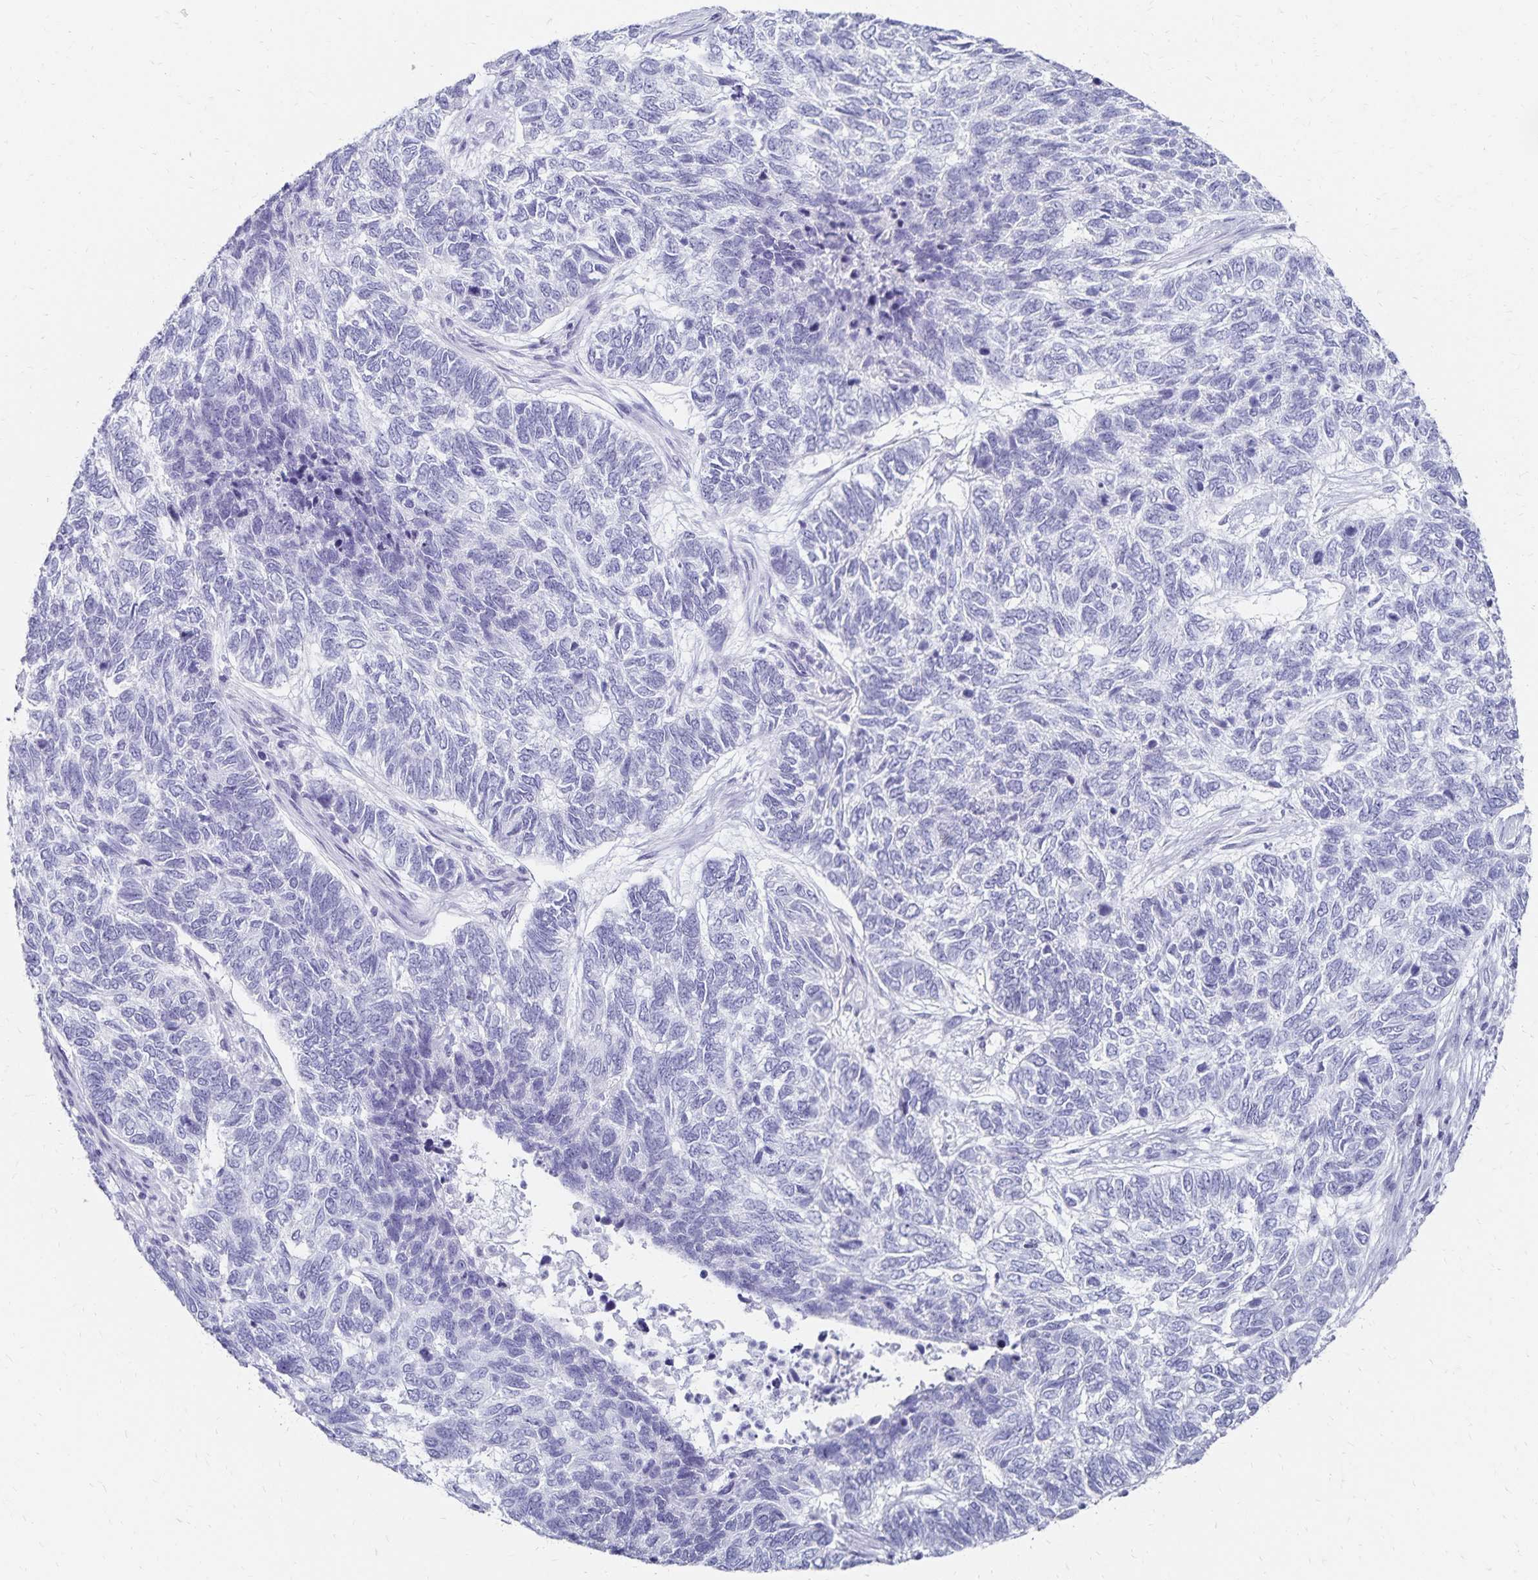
{"staining": {"intensity": "negative", "quantity": "none", "location": "none"}, "tissue": "skin cancer", "cell_type": "Tumor cells", "image_type": "cancer", "snomed": [{"axis": "morphology", "description": "Basal cell carcinoma"}, {"axis": "topography", "description": "Skin"}], "caption": "Immunohistochemical staining of human skin cancer shows no significant staining in tumor cells. (Brightfield microscopy of DAB immunohistochemistry (IHC) at high magnification).", "gene": "GIP", "patient": {"sex": "female", "age": 65}}